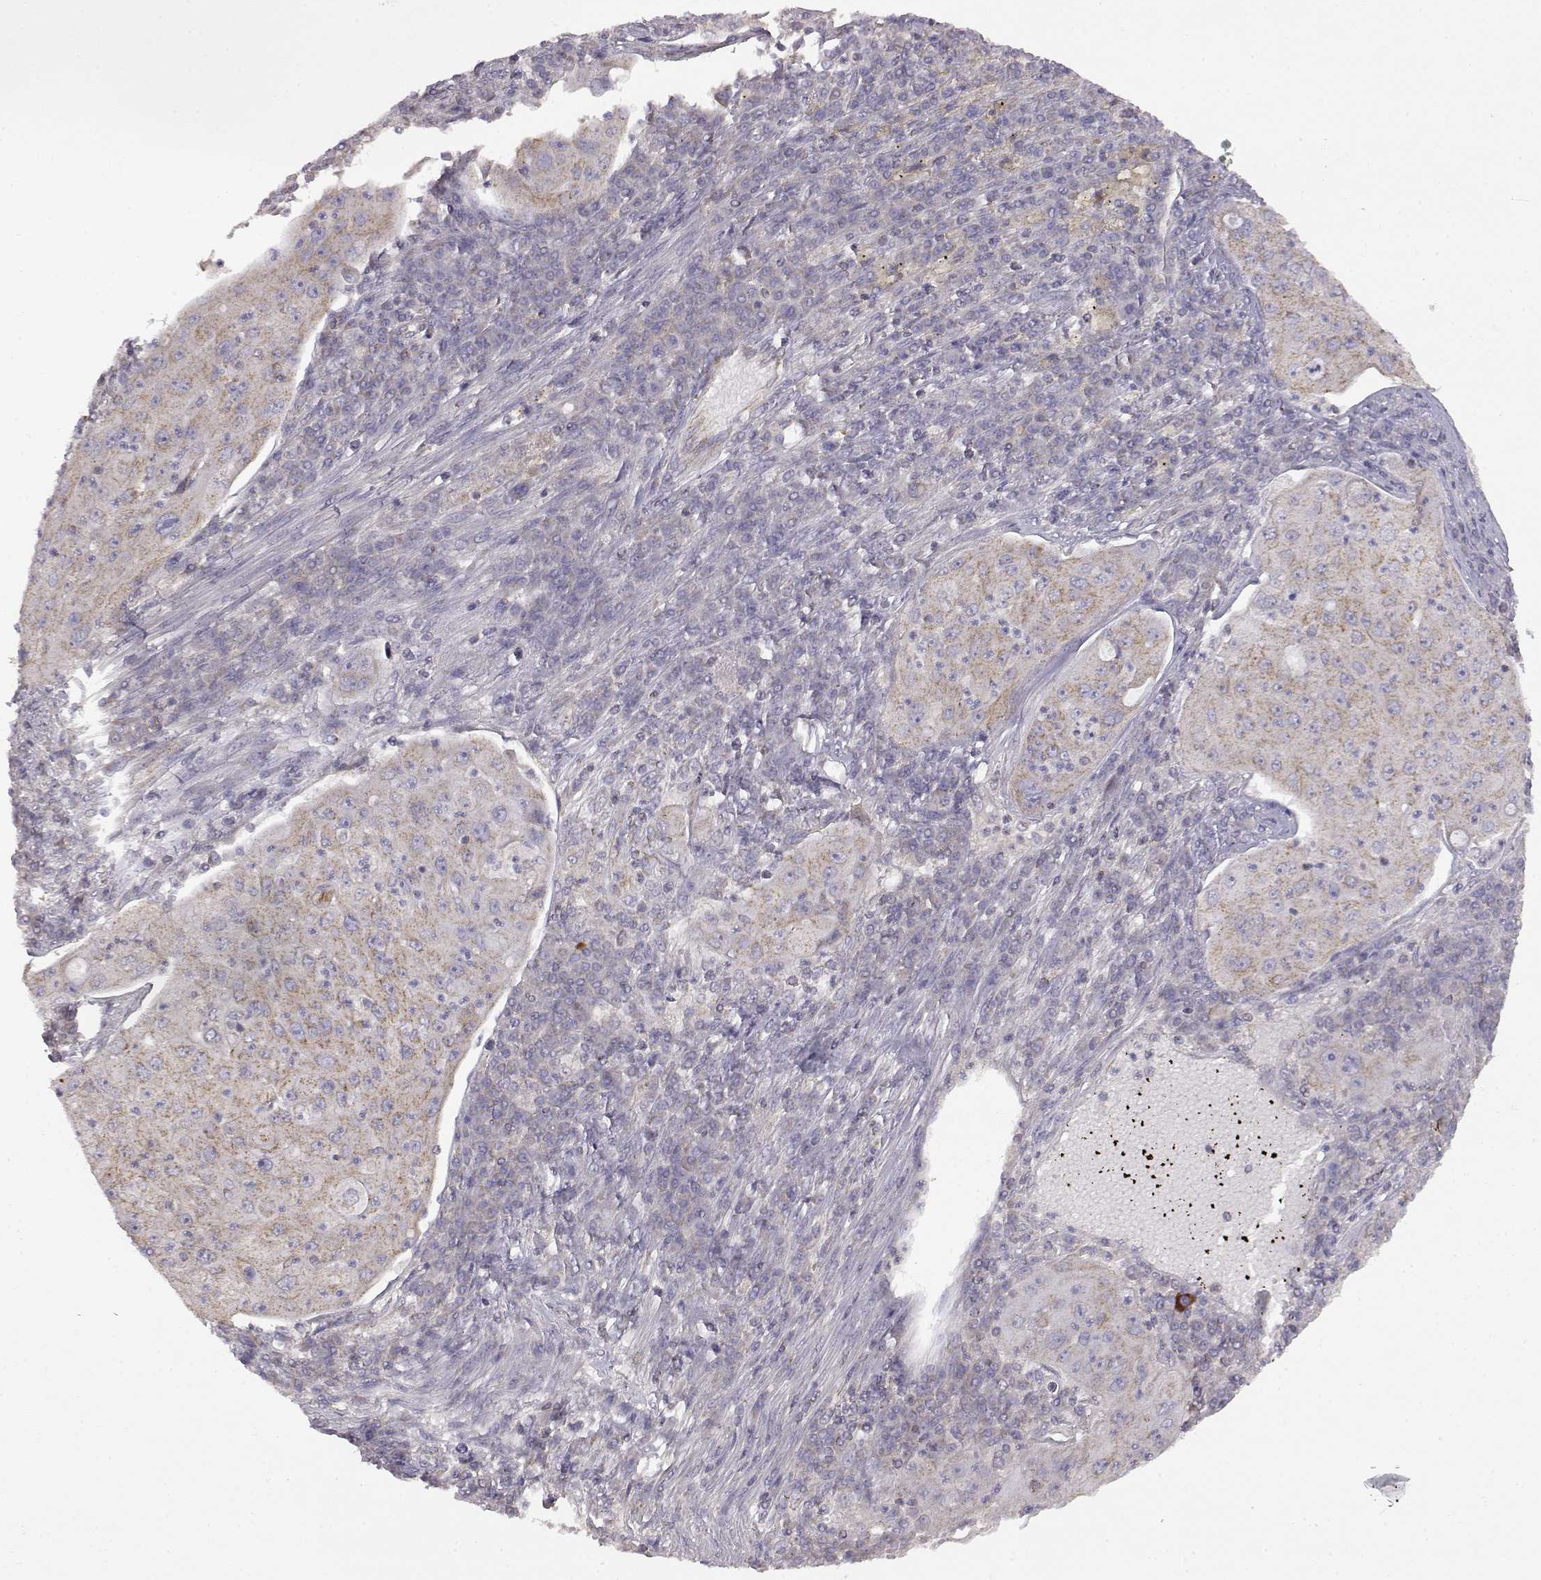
{"staining": {"intensity": "weak", "quantity": "25%-75%", "location": "cytoplasmic/membranous"}, "tissue": "lung cancer", "cell_type": "Tumor cells", "image_type": "cancer", "snomed": [{"axis": "morphology", "description": "Squamous cell carcinoma, NOS"}, {"axis": "topography", "description": "Lung"}], "caption": "Protein expression analysis of lung cancer displays weak cytoplasmic/membranous staining in about 25%-75% of tumor cells.", "gene": "DDC", "patient": {"sex": "female", "age": 59}}